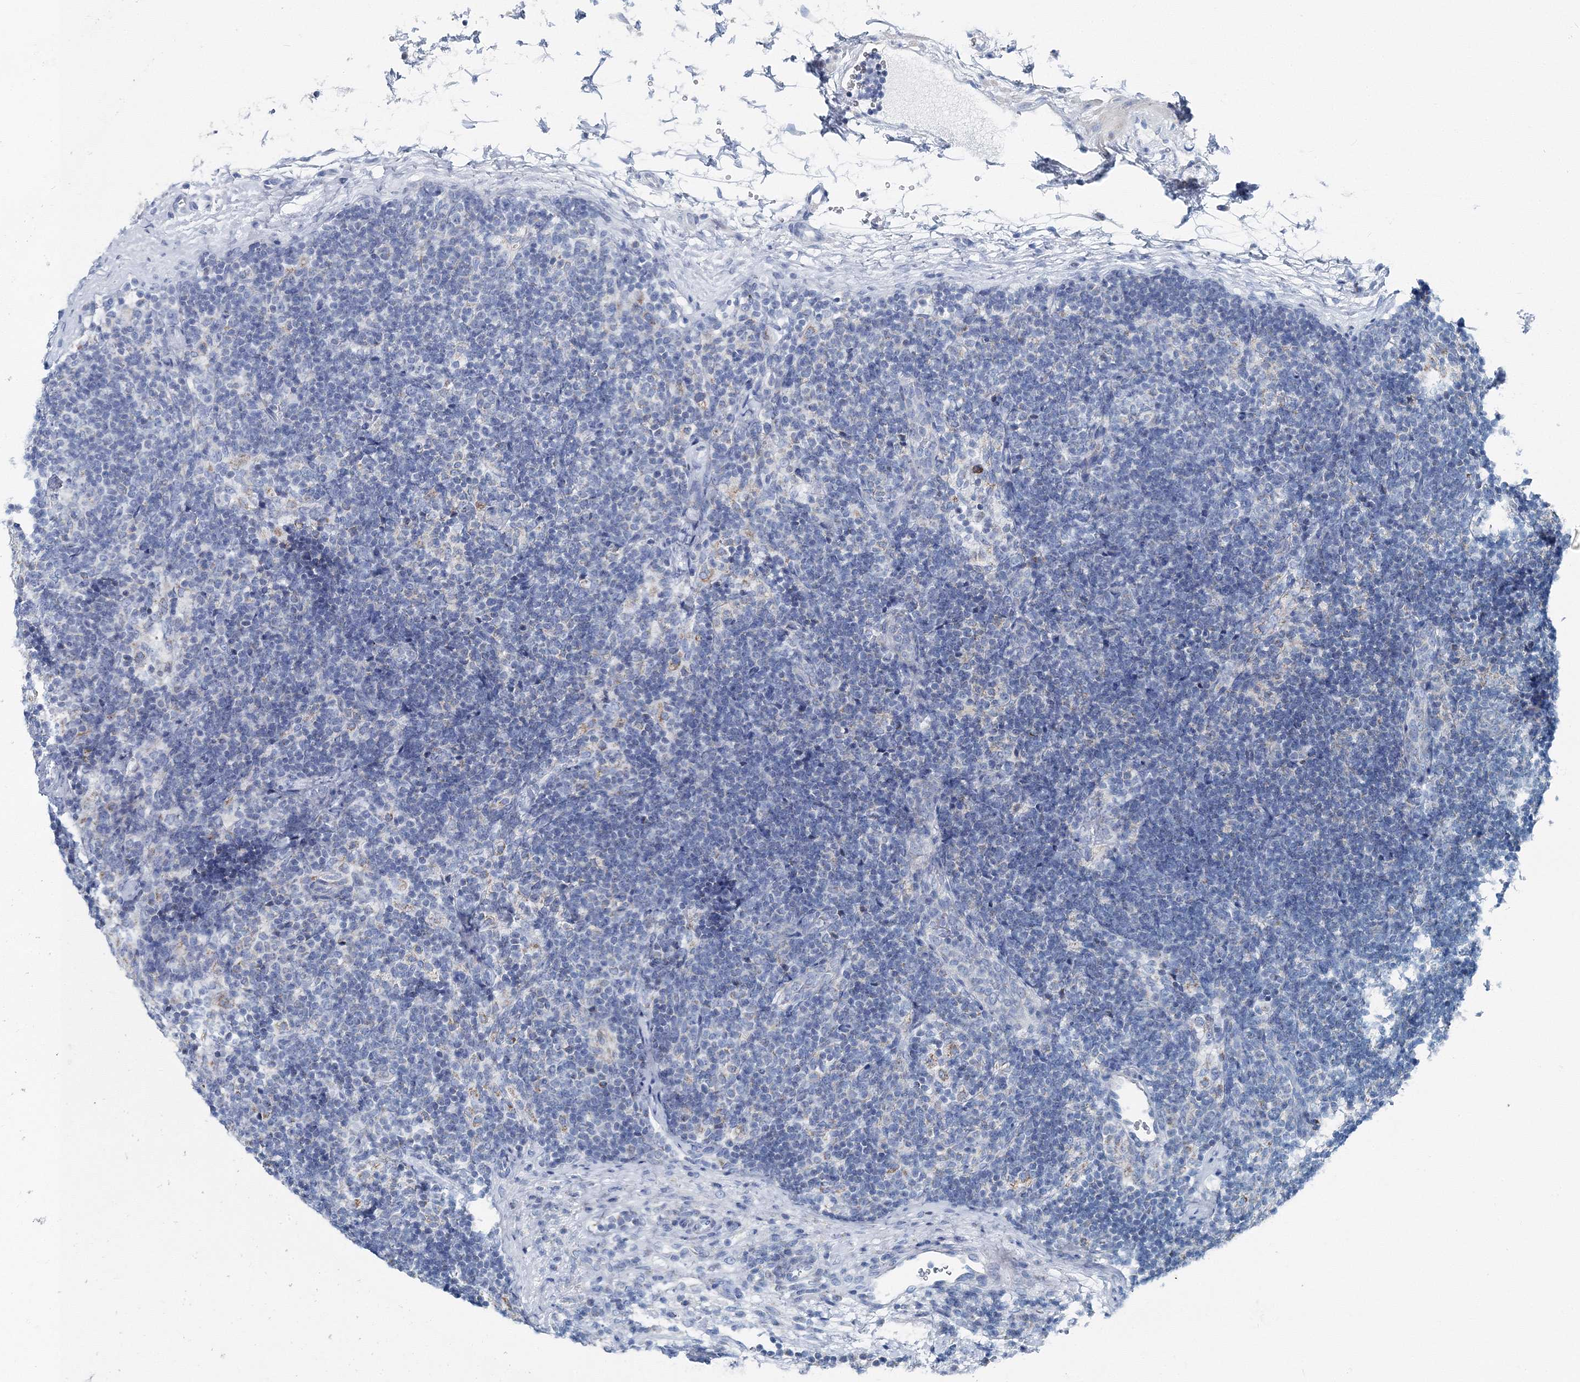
{"staining": {"intensity": "negative", "quantity": "none", "location": "none"}, "tissue": "lymph node", "cell_type": "Germinal center cells", "image_type": "normal", "snomed": [{"axis": "morphology", "description": "Normal tissue, NOS"}, {"axis": "topography", "description": "Lymph node"}], "caption": "Protein analysis of benign lymph node displays no significant positivity in germinal center cells.", "gene": "GABARAPL2", "patient": {"sex": "female", "age": 22}}